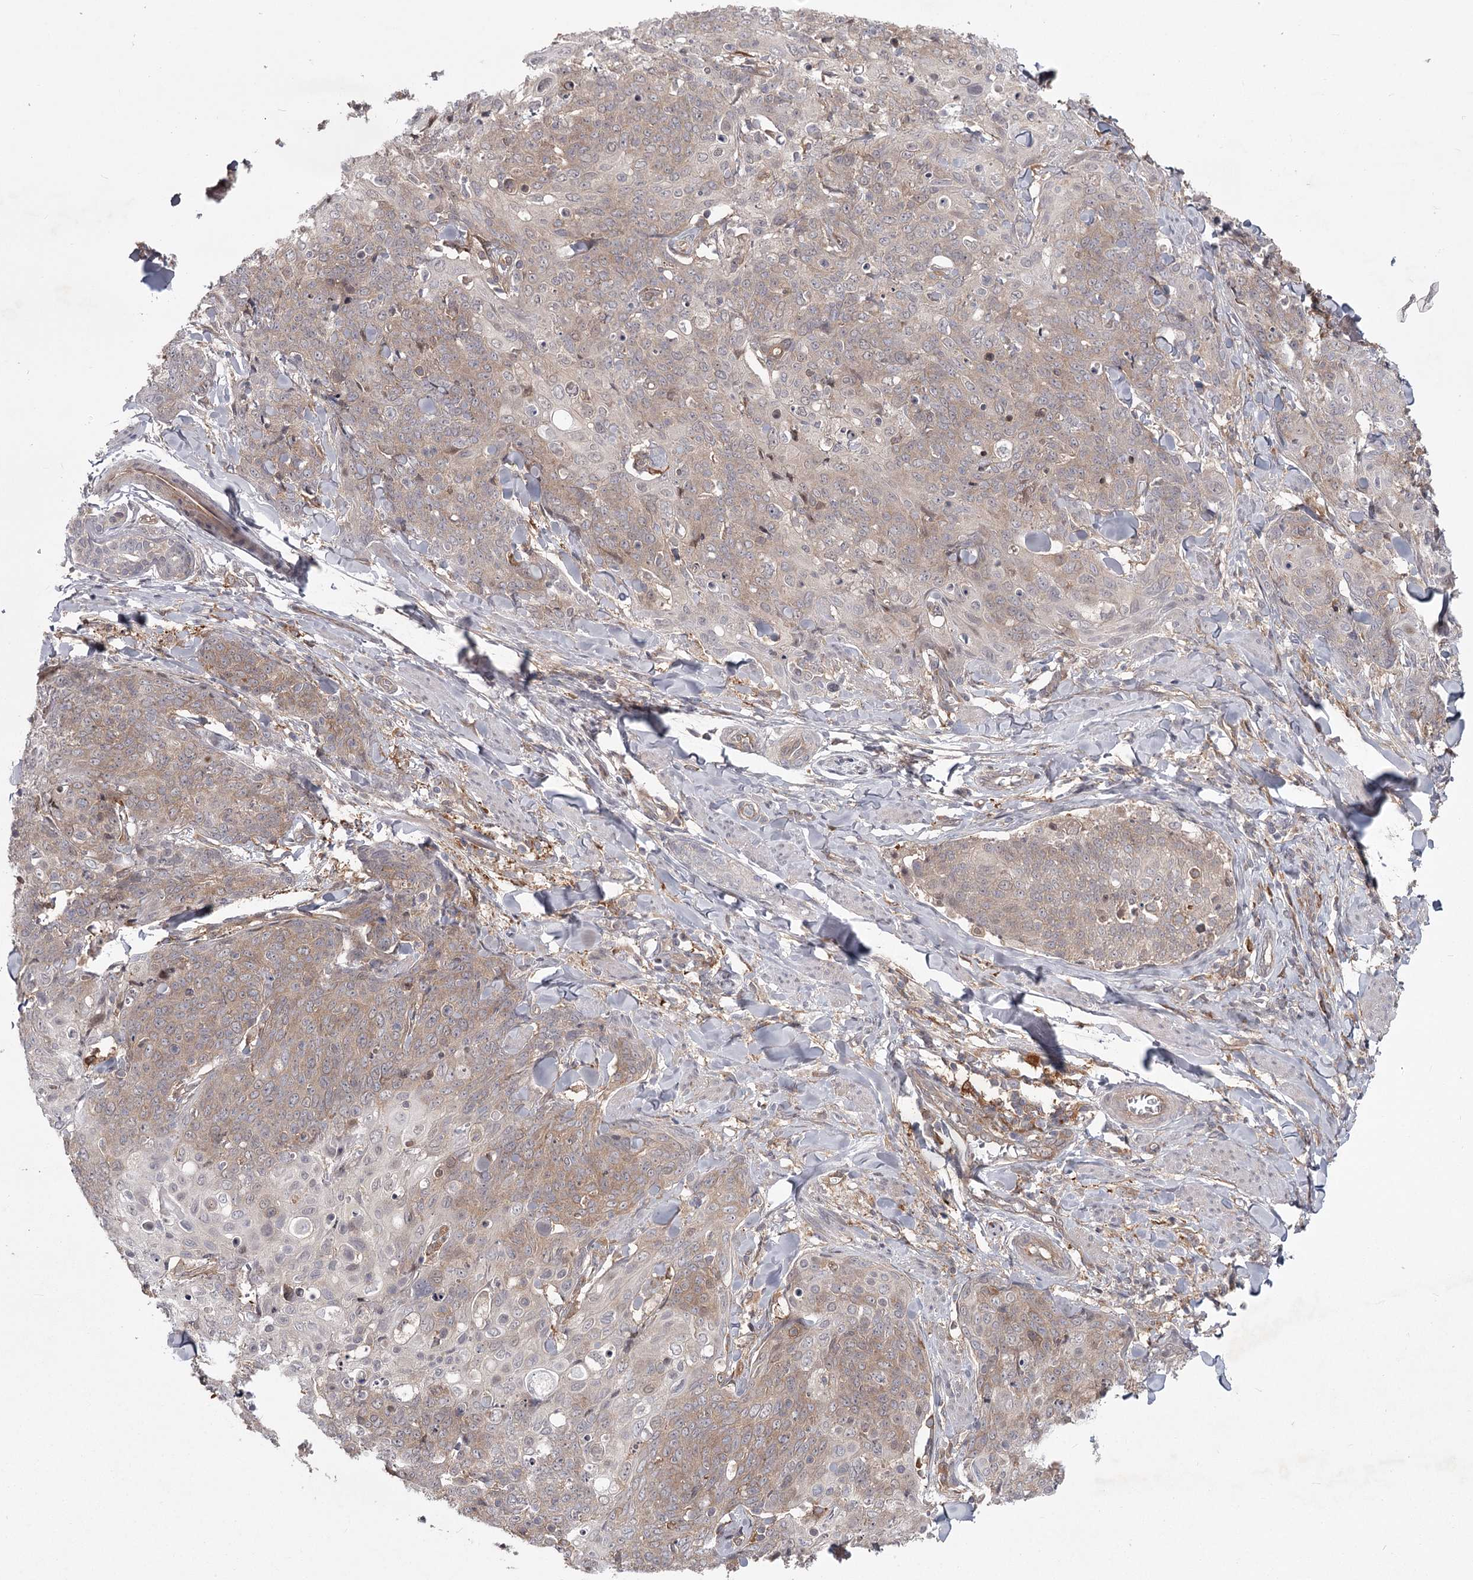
{"staining": {"intensity": "weak", "quantity": "25%-75%", "location": "cytoplasmic/membranous"}, "tissue": "skin cancer", "cell_type": "Tumor cells", "image_type": "cancer", "snomed": [{"axis": "morphology", "description": "Squamous cell carcinoma, NOS"}, {"axis": "topography", "description": "Skin"}, {"axis": "topography", "description": "Vulva"}], "caption": "High-magnification brightfield microscopy of squamous cell carcinoma (skin) stained with DAB (3,3'-diaminobenzidine) (brown) and counterstained with hematoxylin (blue). tumor cells exhibit weak cytoplasmic/membranous expression is present in about25%-75% of cells.", "gene": "CCNG2", "patient": {"sex": "female", "age": 85}}